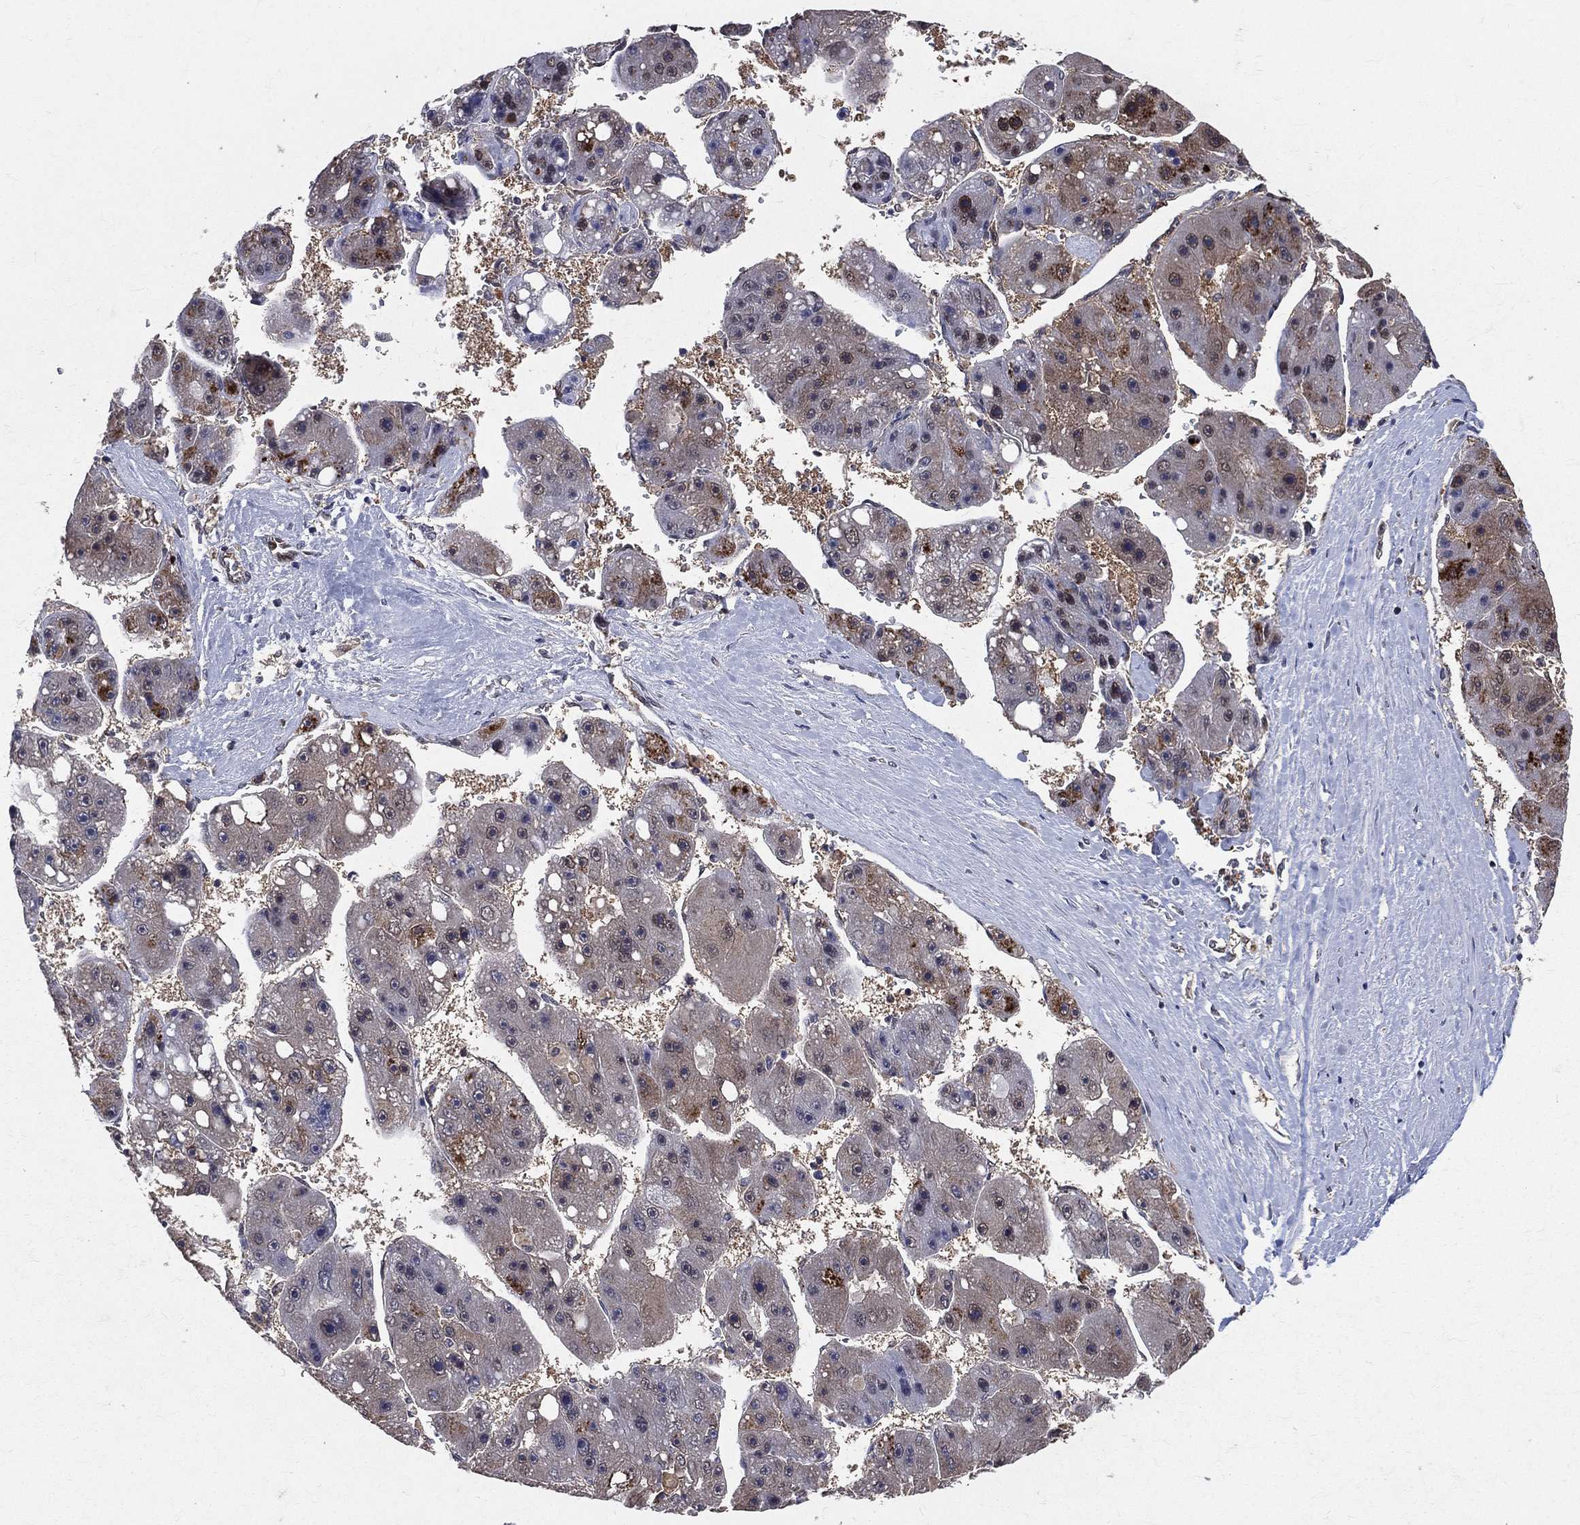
{"staining": {"intensity": "weak", "quantity": "25%-75%", "location": "cytoplasmic/membranous"}, "tissue": "liver cancer", "cell_type": "Tumor cells", "image_type": "cancer", "snomed": [{"axis": "morphology", "description": "Carcinoma, Hepatocellular, NOS"}, {"axis": "topography", "description": "Liver"}], "caption": "Human liver hepatocellular carcinoma stained with a brown dye shows weak cytoplasmic/membranous positive expression in approximately 25%-75% of tumor cells.", "gene": "GMPR2", "patient": {"sex": "female", "age": 61}}